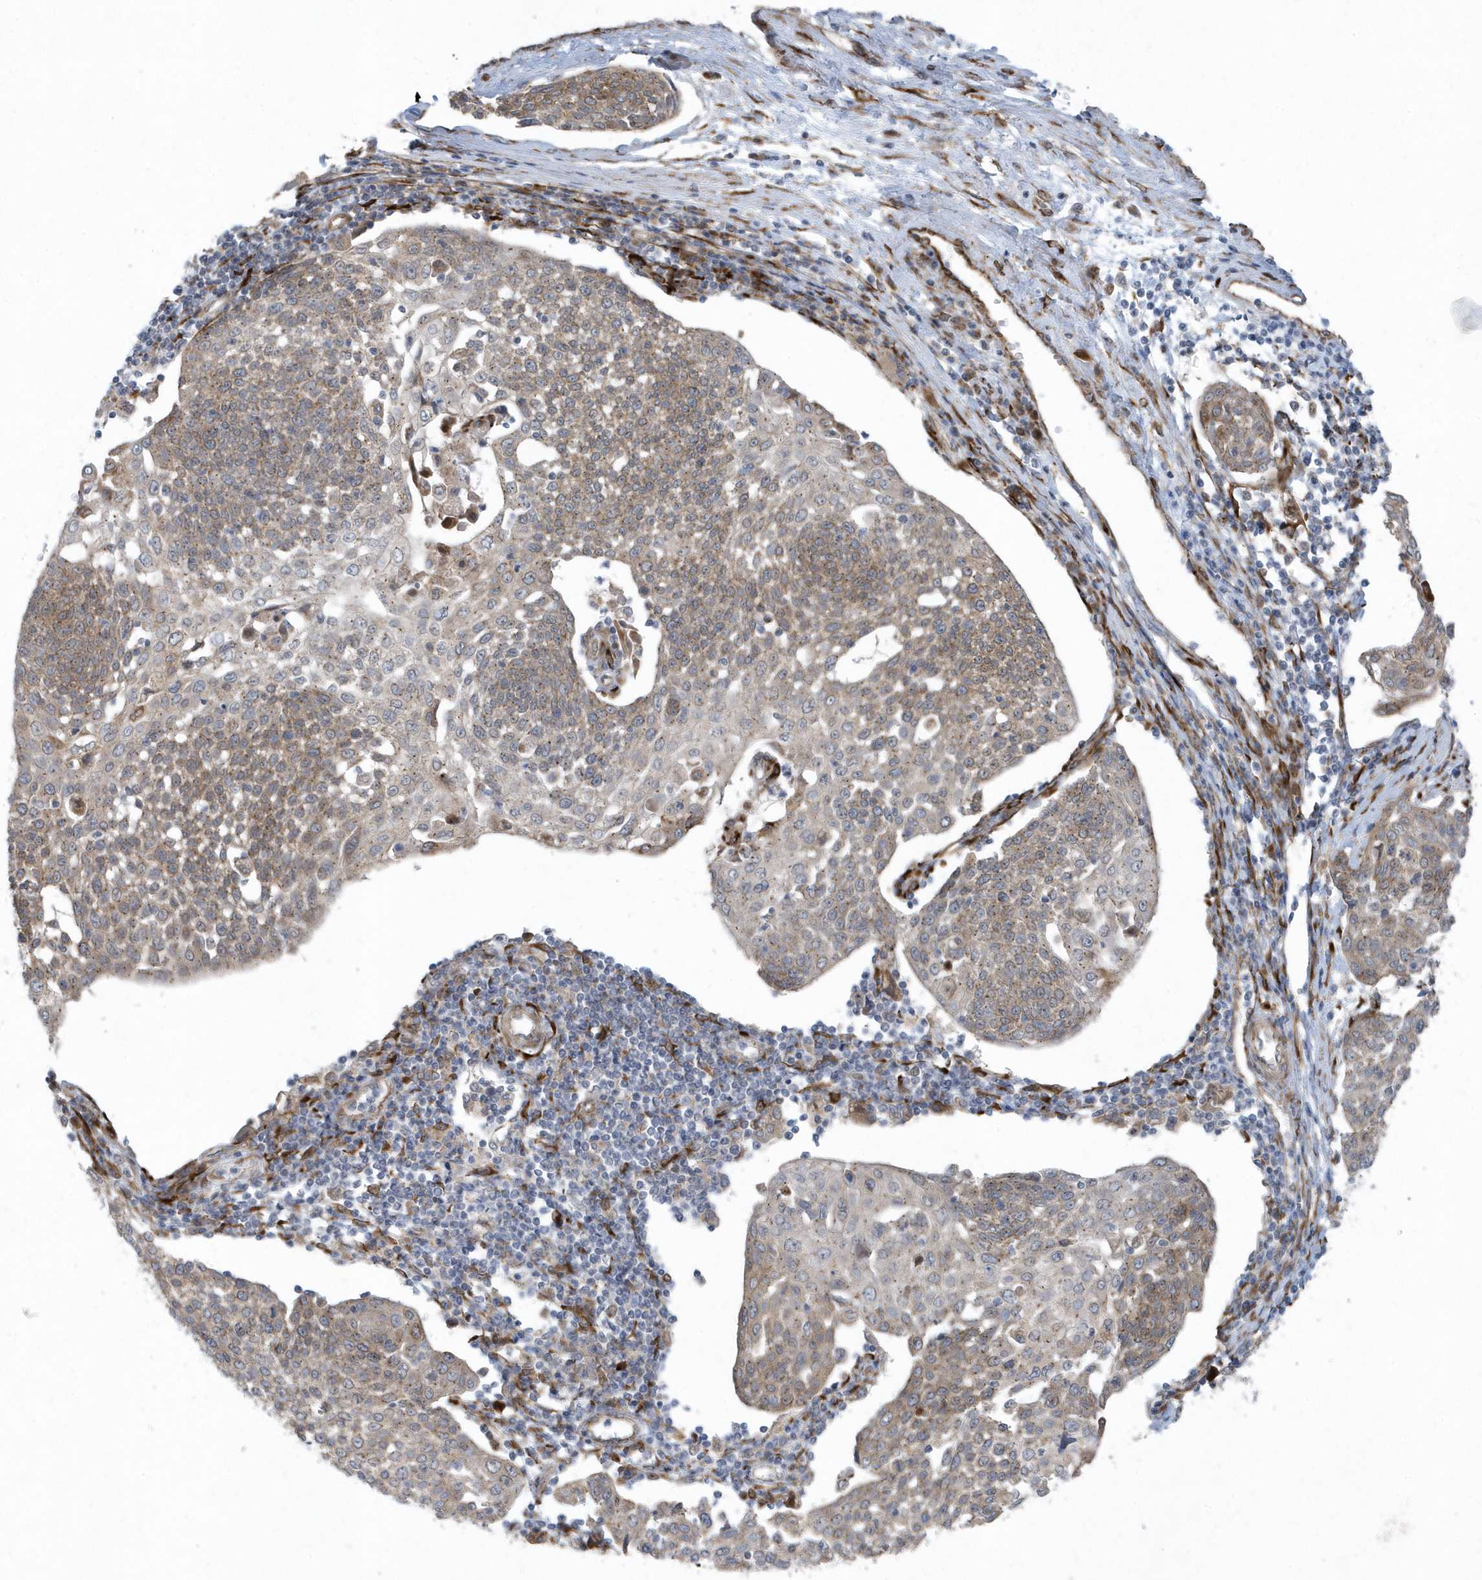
{"staining": {"intensity": "moderate", "quantity": ">75%", "location": "cytoplasmic/membranous"}, "tissue": "cervical cancer", "cell_type": "Tumor cells", "image_type": "cancer", "snomed": [{"axis": "morphology", "description": "Squamous cell carcinoma, NOS"}, {"axis": "topography", "description": "Cervix"}], "caption": "Human cervical squamous cell carcinoma stained with a brown dye shows moderate cytoplasmic/membranous positive positivity in approximately >75% of tumor cells.", "gene": "FAM98A", "patient": {"sex": "female", "age": 34}}